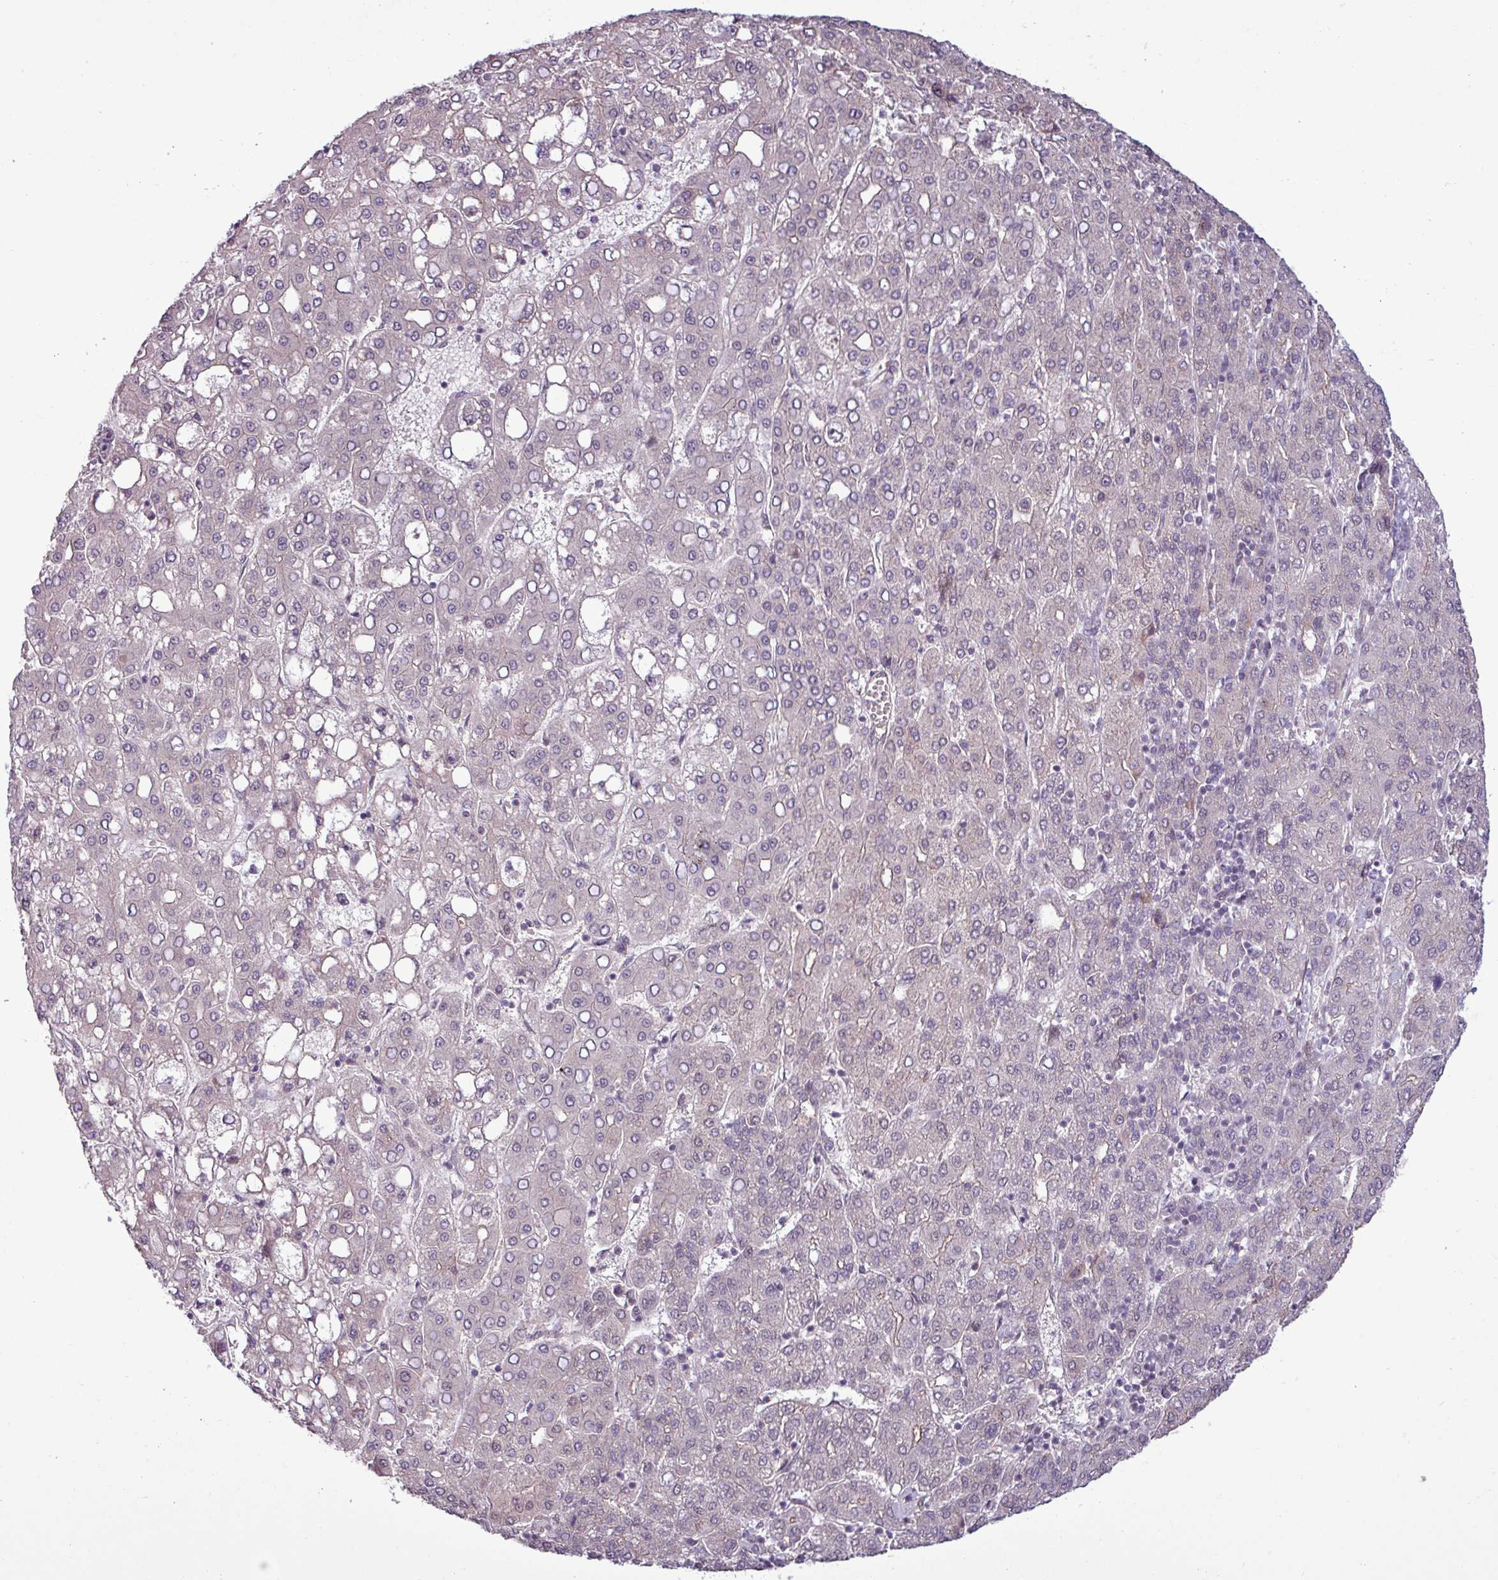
{"staining": {"intensity": "negative", "quantity": "none", "location": "none"}, "tissue": "liver cancer", "cell_type": "Tumor cells", "image_type": "cancer", "snomed": [{"axis": "morphology", "description": "Carcinoma, Hepatocellular, NOS"}, {"axis": "topography", "description": "Liver"}], "caption": "Protein analysis of liver hepatocellular carcinoma demonstrates no significant positivity in tumor cells. The staining is performed using DAB brown chromogen with nuclei counter-stained in using hematoxylin.", "gene": "GPT2", "patient": {"sex": "male", "age": 65}}